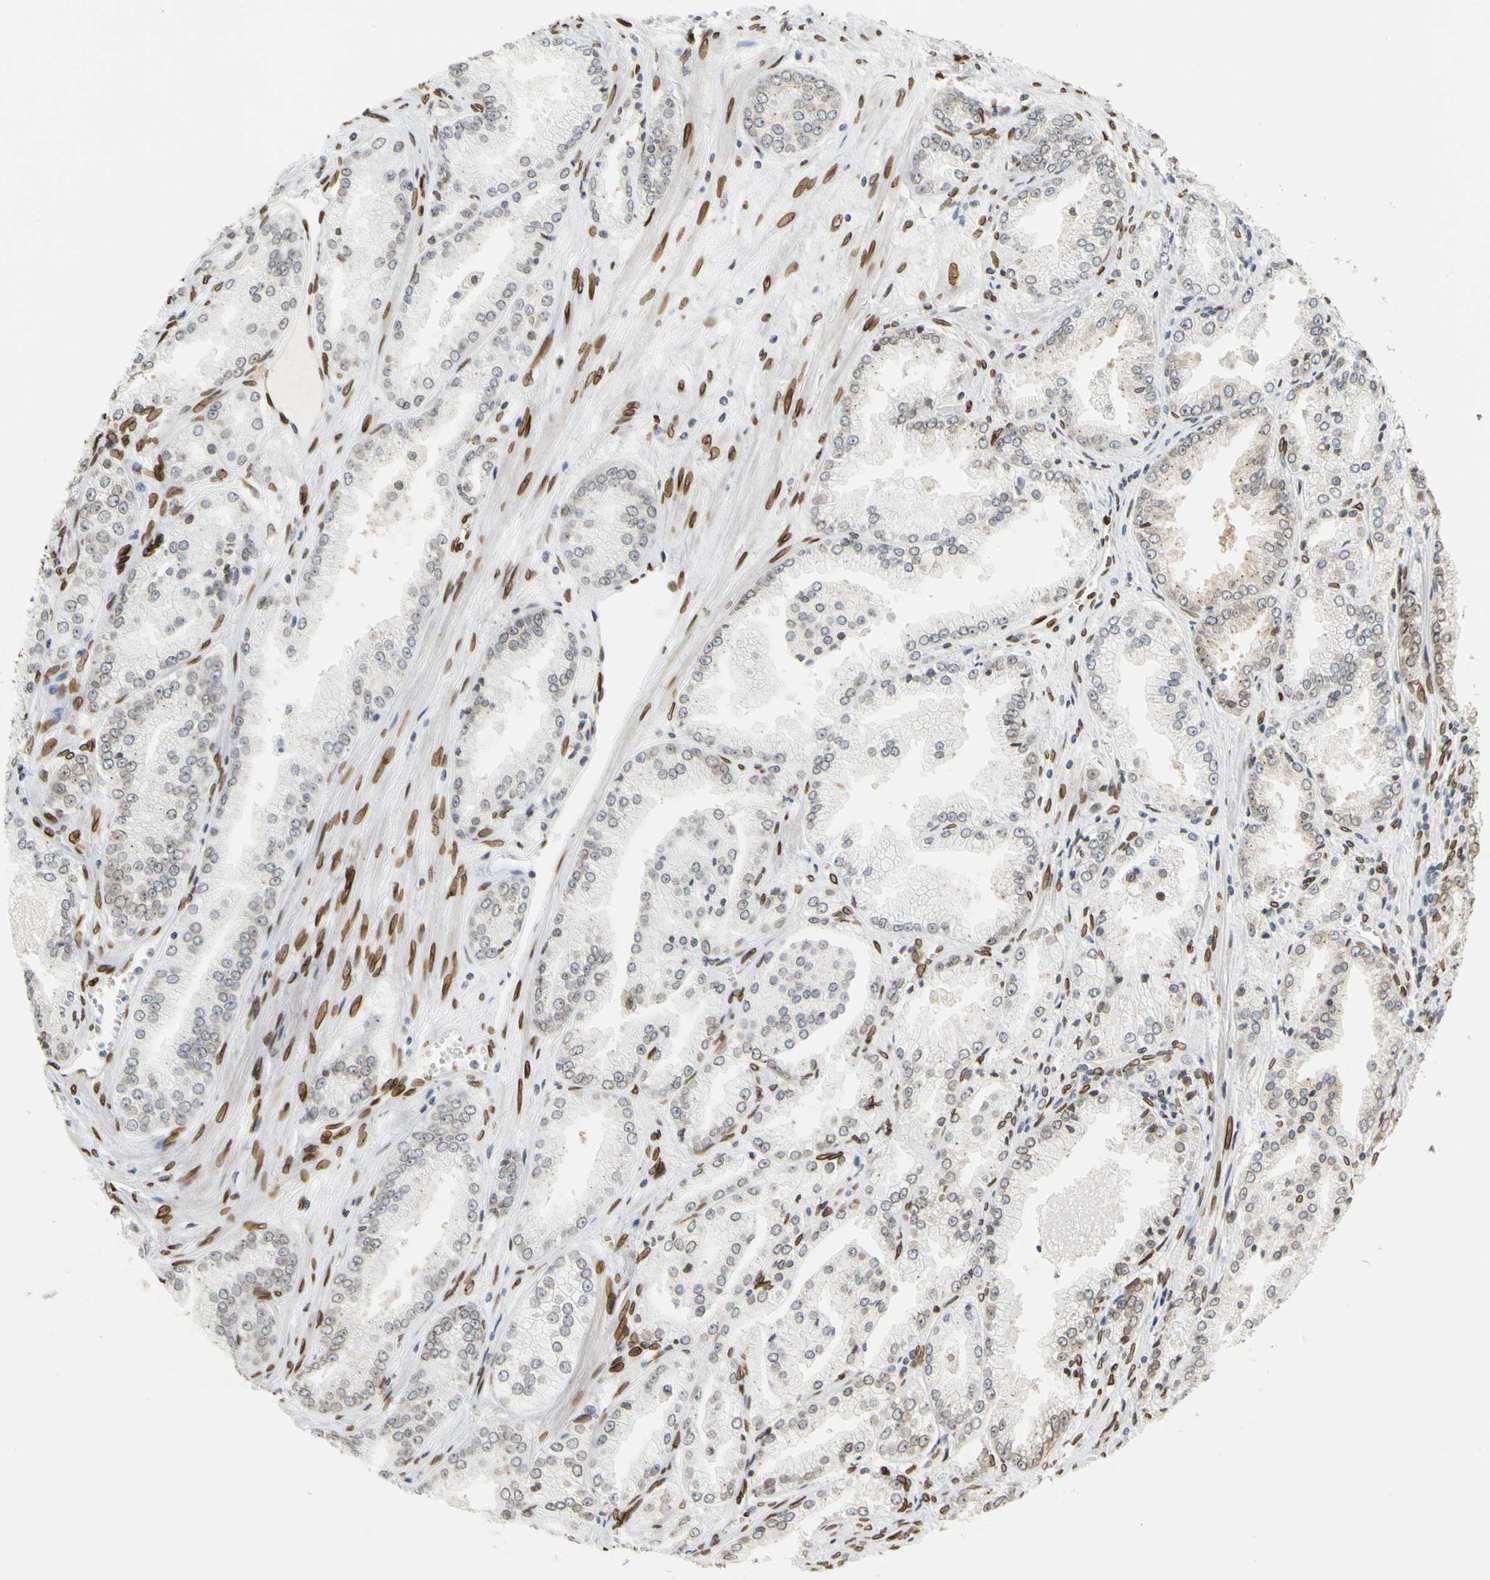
{"staining": {"intensity": "weak", "quantity": "<25%", "location": "cytoplasmic/membranous,nuclear"}, "tissue": "prostate cancer", "cell_type": "Tumor cells", "image_type": "cancer", "snomed": [{"axis": "morphology", "description": "Adenocarcinoma, High grade"}, {"axis": "topography", "description": "Prostate"}], "caption": "Immunohistochemistry of human prostate adenocarcinoma (high-grade) shows no staining in tumor cells. (Stains: DAB (3,3'-diaminobenzidine) immunohistochemistry with hematoxylin counter stain, Microscopy: brightfield microscopy at high magnification).", "gene": "SUN1", "patient": {"sex": "male", "age": 61}}